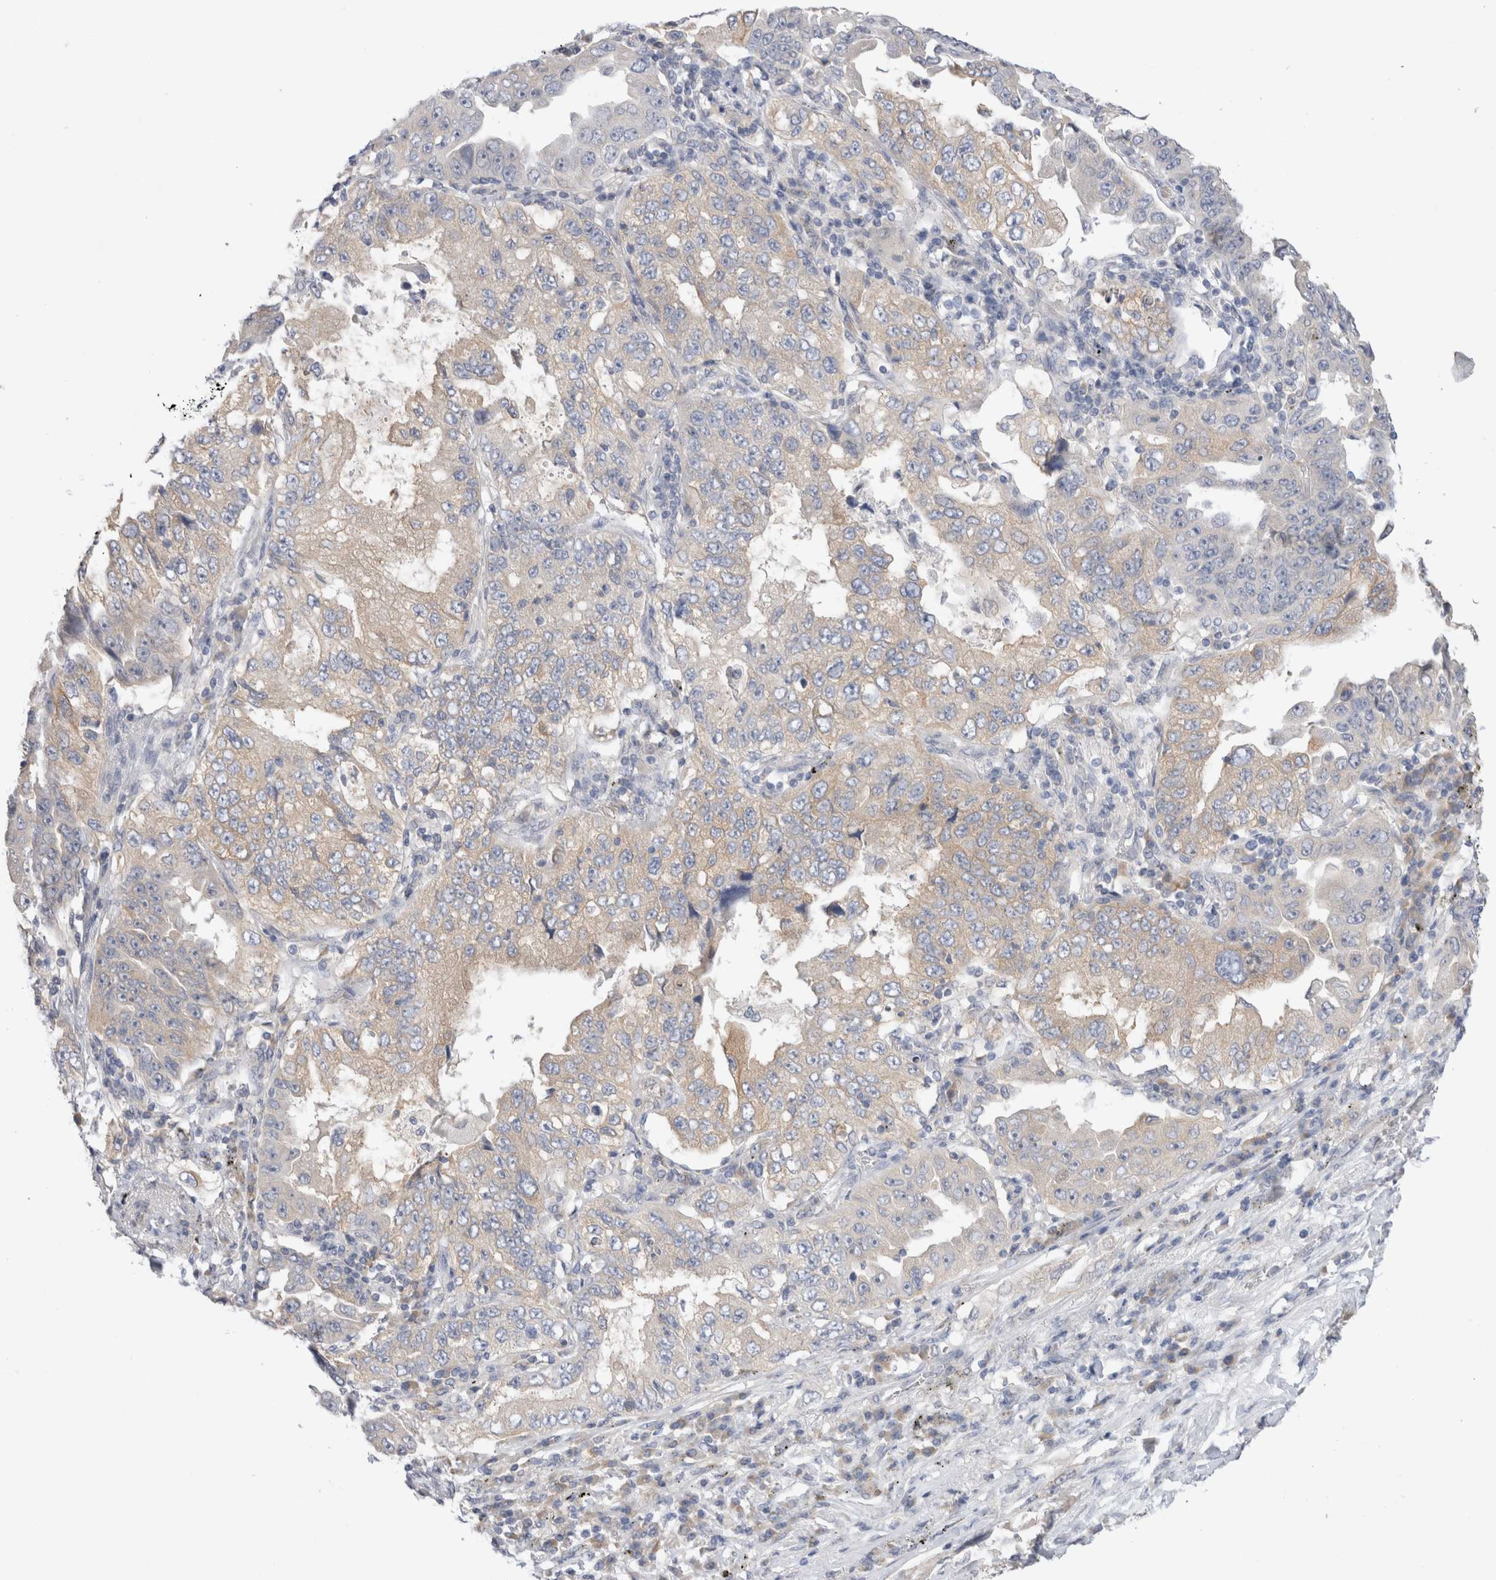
{"staining": {"intensity": "weak", "quantity": "25%-75%", "location": "cytoplasmic/membranous"}, "tissue": "lung cancer", "cell_type": "Tumor cells", "image_type": "cancer", "snomed": [{"axis": "morphology", "description": "Adenocarcinoma, NOS"}, {"axis": "topography", "description": "Lung"}], "caption": "Protein expression analysis of human lung cancer (adenocarcinoma) reveals weak cytoplasmic/membranous staining in approximately 25%-75% of tumor cells.", "gene": "GAS1", "patient": {"sex": "female", "age": 51}}